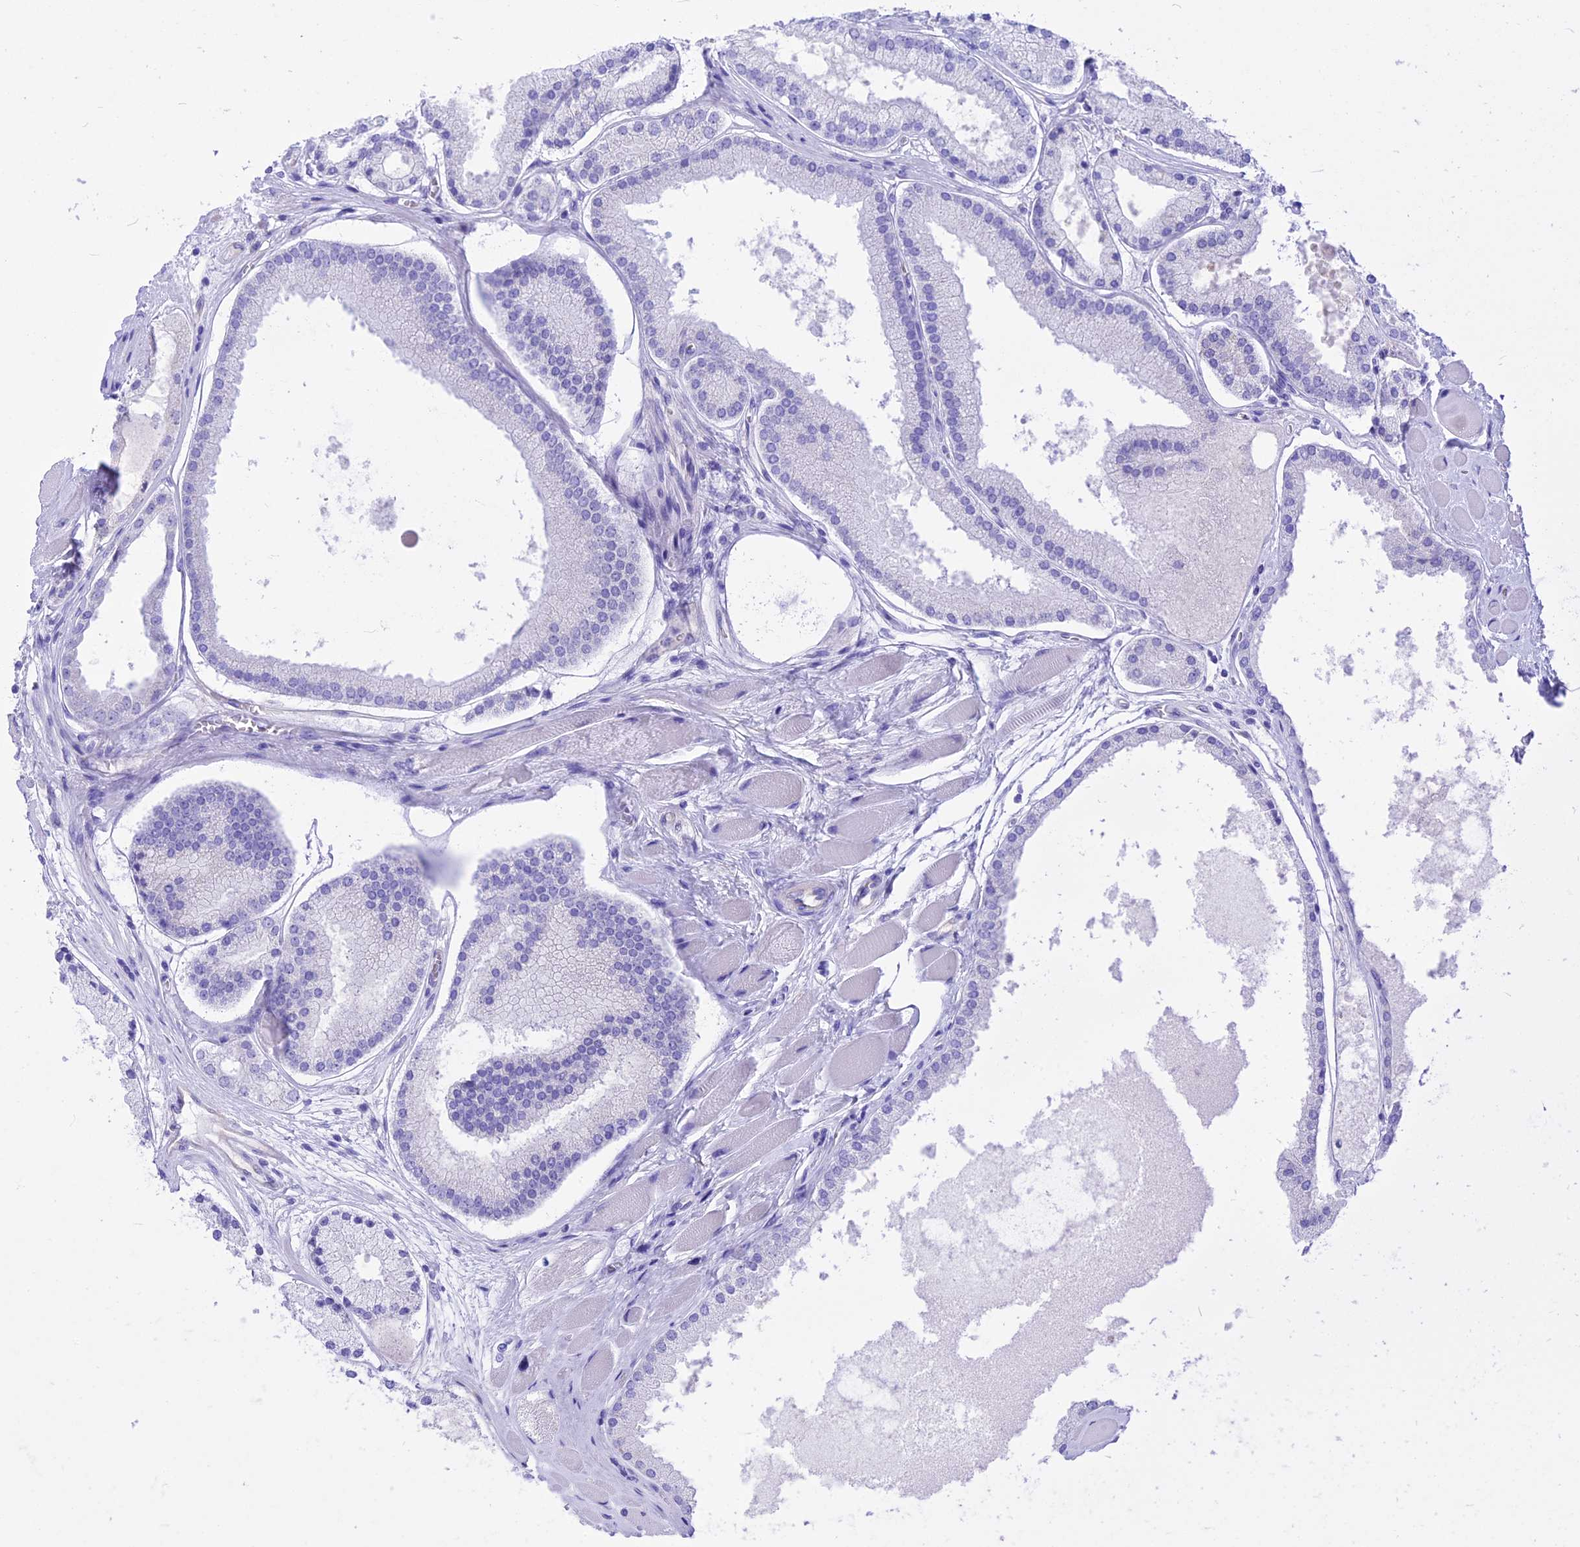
{"staining": {"intensity": "negative", "quantity": "none", "location": "none"}, "tissue": "prostate cancer", "cell_type": "Tumor cells", "image_type": "cancer", "snomed": [{"axis": "morphology", "description": "Adenocarcinoma, High grade"}, {"axis": "topography", "description": "Prostate"}], "caption": "The immunohistochemistry (IHC) image has no significant positivity in tumor cells of adenocarcinoma (high-grade) (prostate) tissue.", "gene": "GNGT2", "patient": {"sex": "male", "age": 67}}